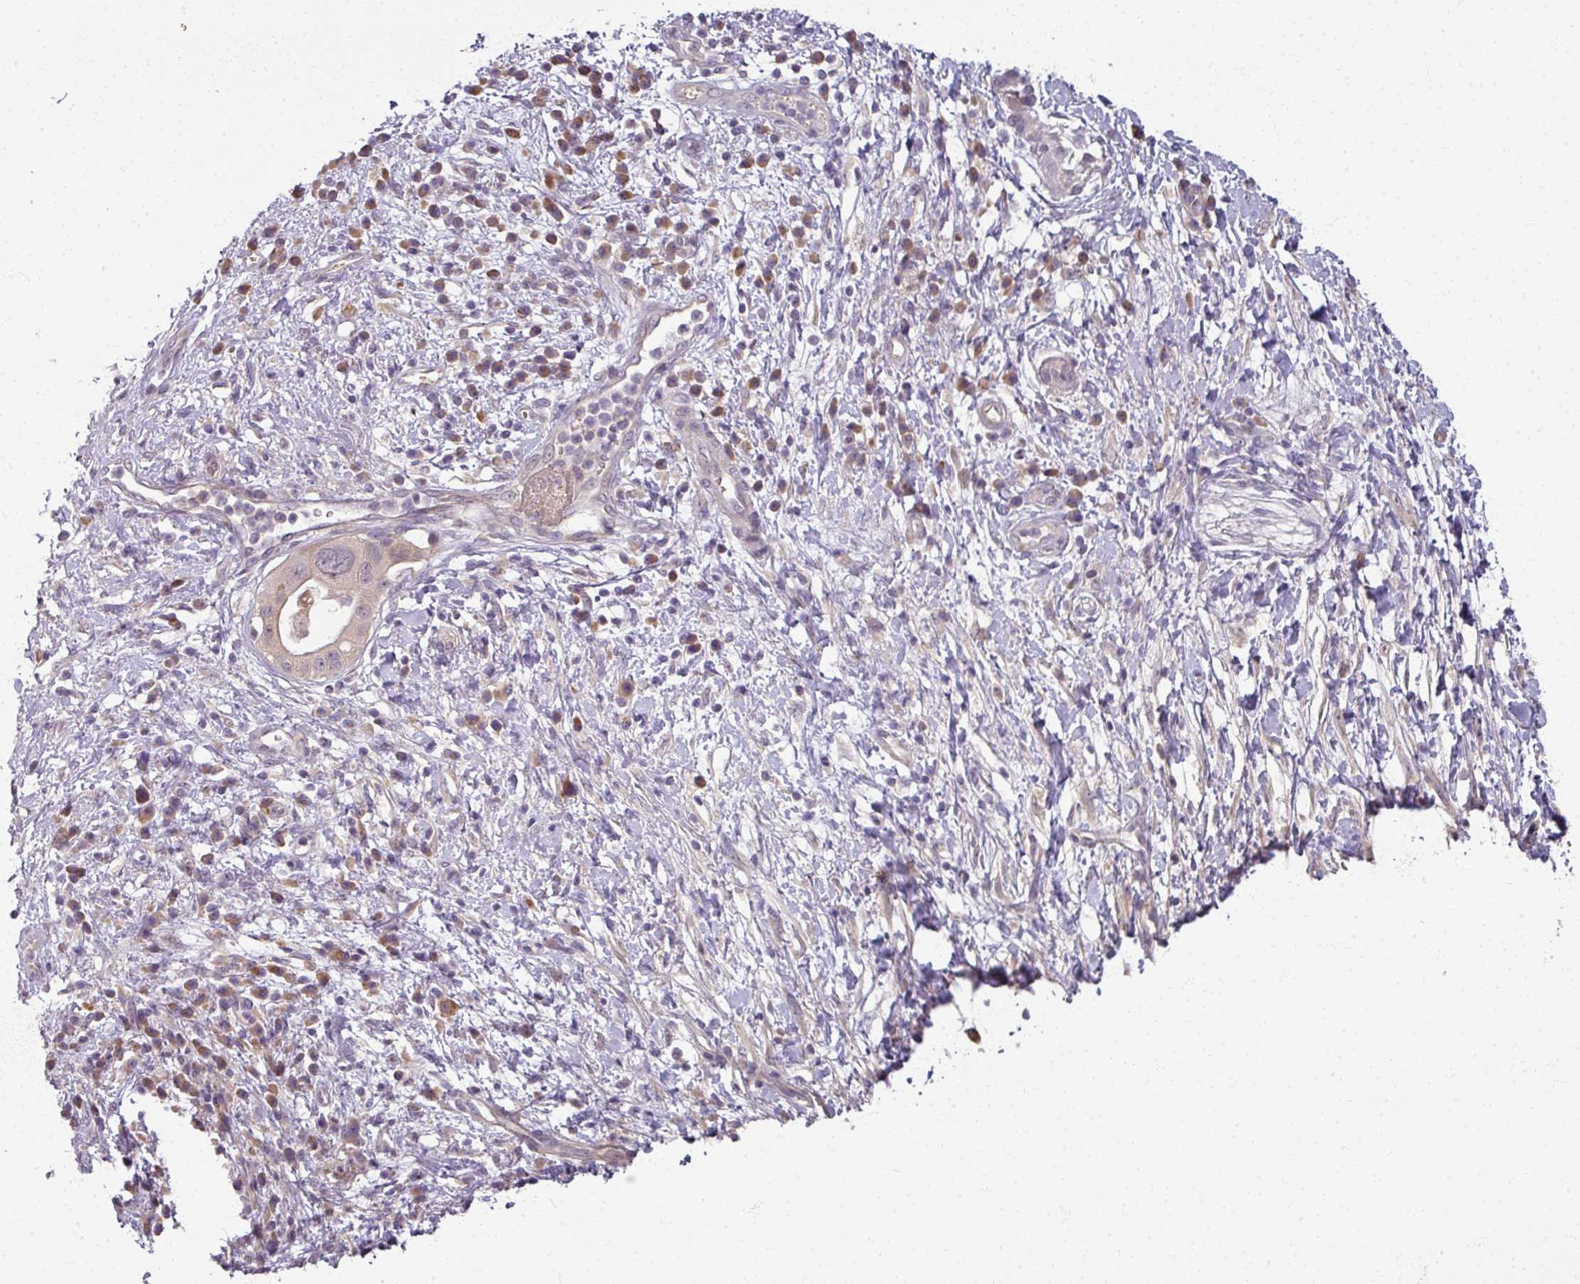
{"staining": {"intensity": "weak", "quantity": "<25%", "location": "cytoplasmic/membranous"}, "tissue": "pancreatic cancer", "cell_type": "Tumor cells", "image_type": "cancer", "snomed": [{"axis": "morphology", "description": "Adenocarcinoma, NOS"}, {"axis": "topography", "description": "Pancreas"}], "caption": "Image shows no significant protein staining in tumor cells of pancreatic cancer.", "gene": "MYMK", "patient": {"sex": "male", "age": 68}}